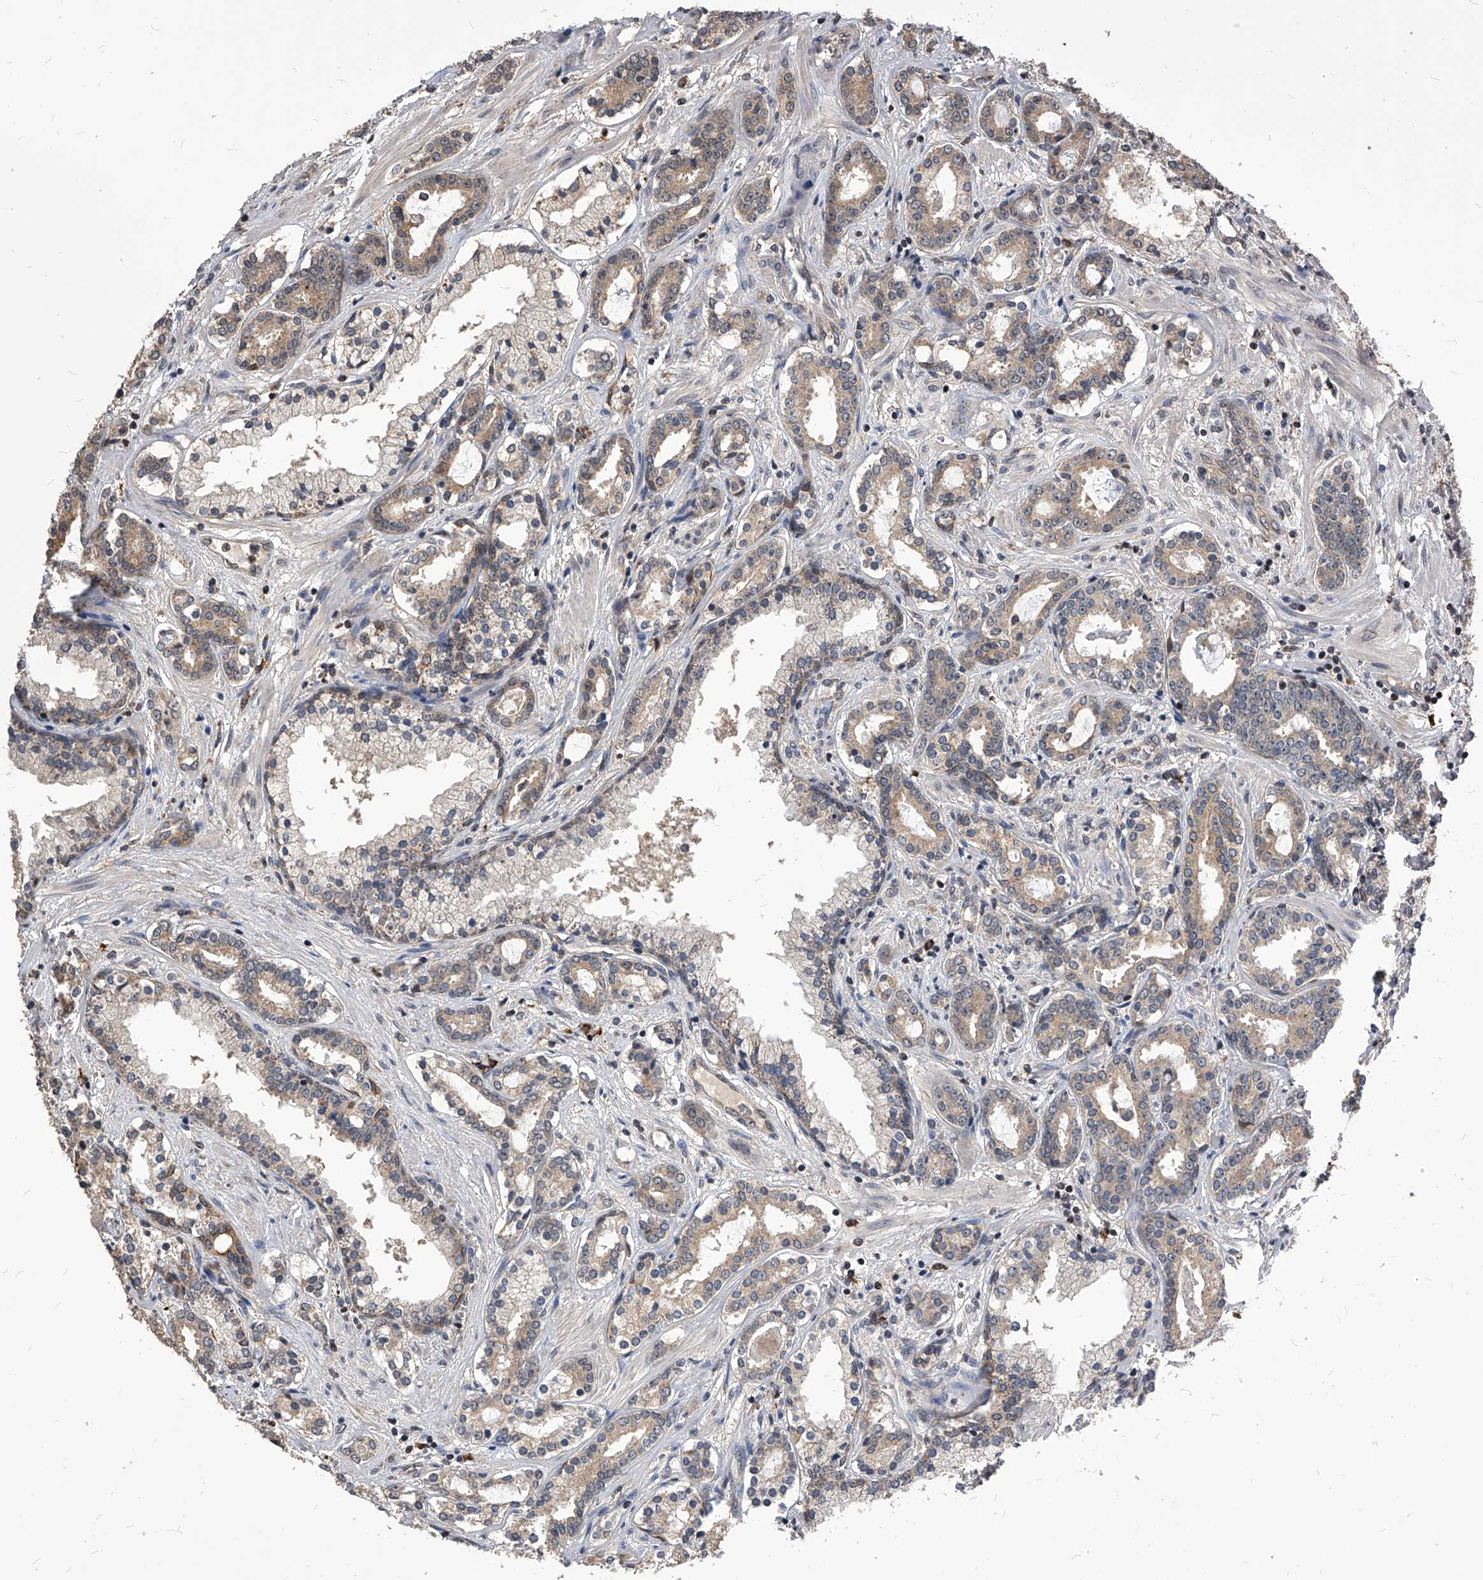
{"staining": {"intensity": "weak", "quantity": ">75%", "location": "cytoplasmic/membranous"}, "tissue": "prostate cancer", "cell_type": "Tumor cells", "image_type": "cancer", "snomed": [{"axis": "morphology", "description": "Adenocarcinoma, High grade"}, {"axis": "topography", "description": "Prostate"}], "caption": "Protein expression analysis of prostate cancer displays weak cytoplasmic/membranous positivity in about >75% of tumor cells.", "gene": "ID1", "patient": {"sex": "male", "age": 58}}